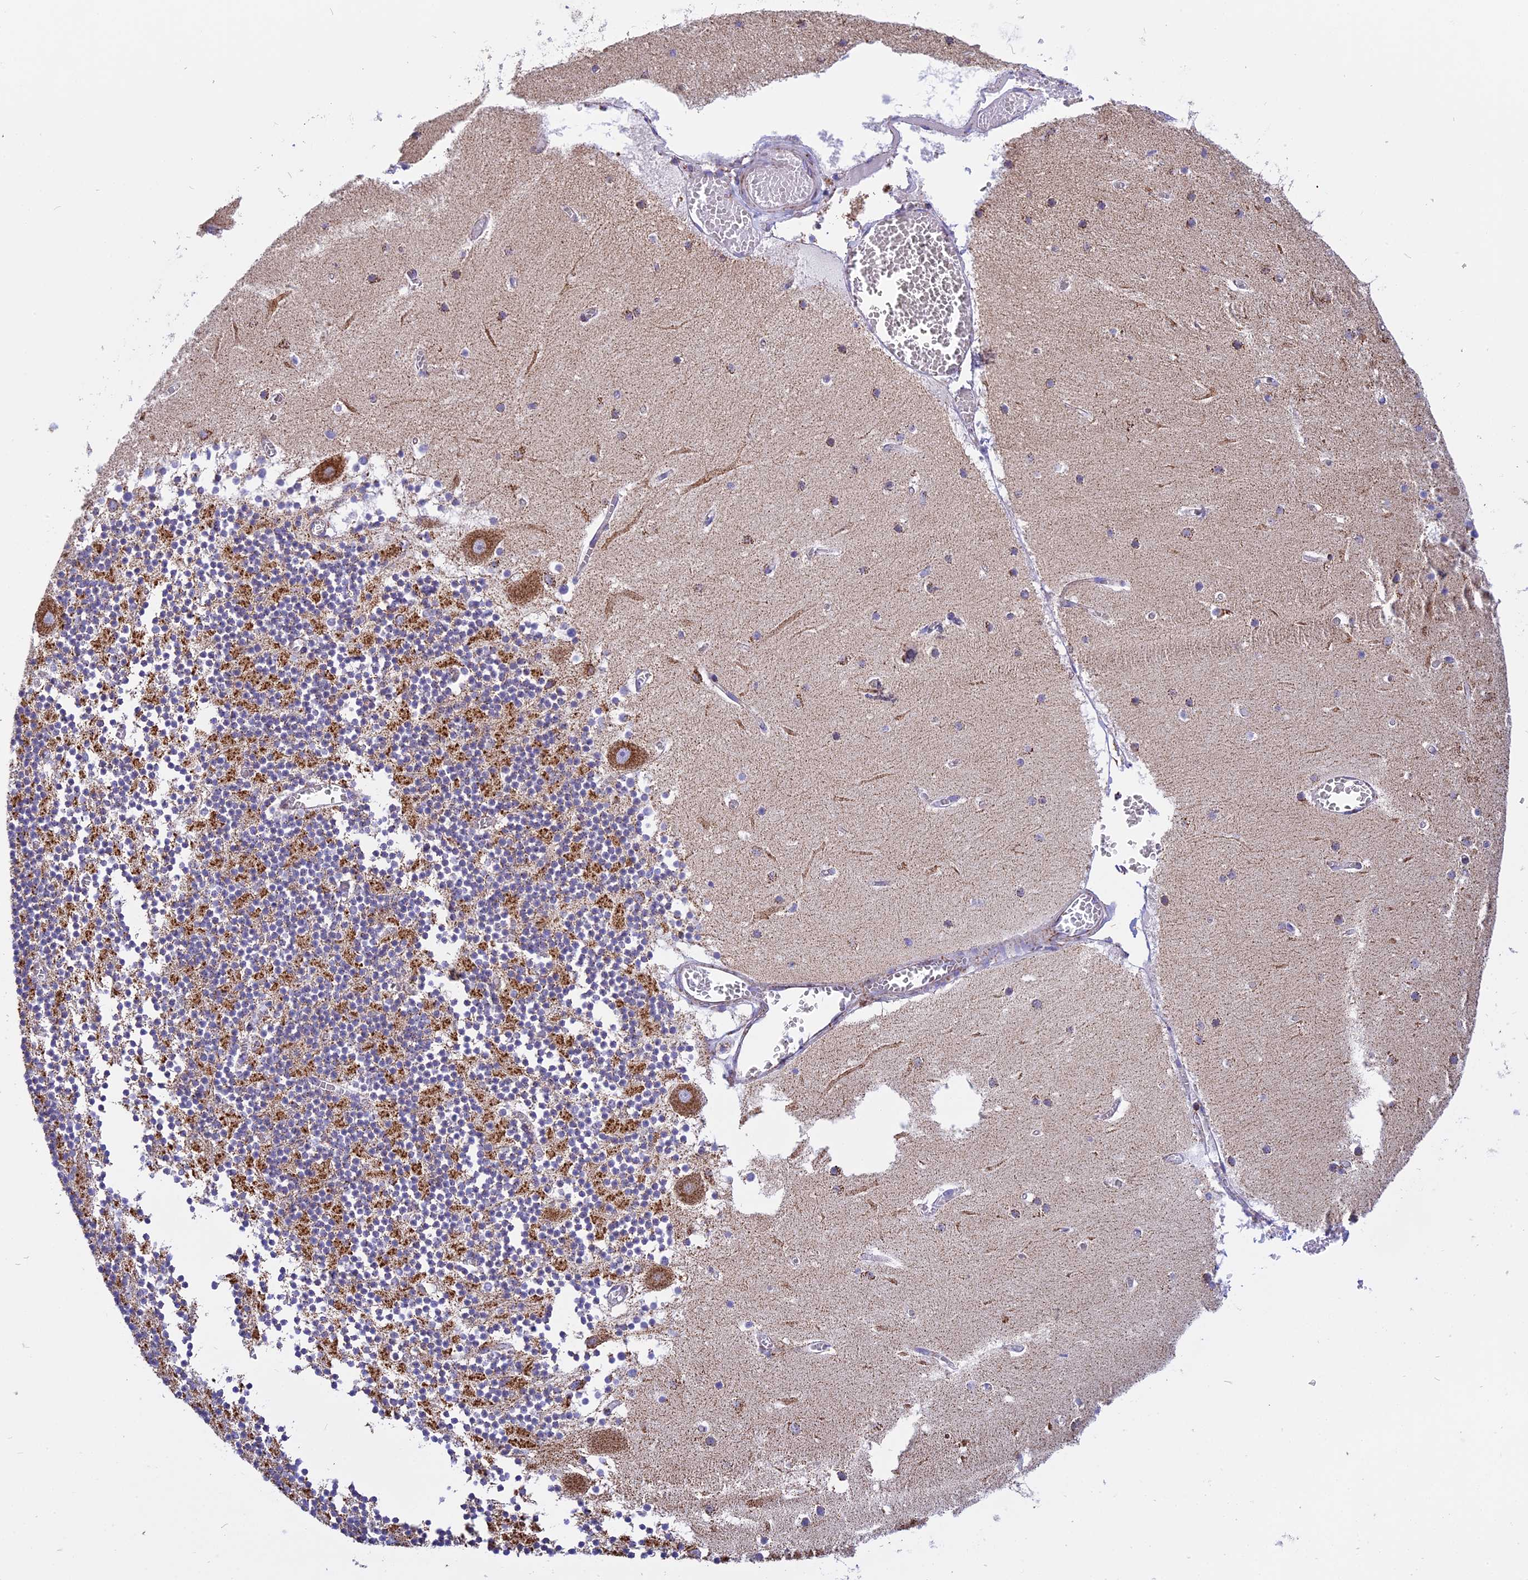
{"staining": {"intensity": "strong", "quantity": ">75%", "location": "cytoplasmic/membranous"}, "tissue": "cerebellum", "cell_type": "Cells in granular layer", "image_type": "normal", "snomed": [{"axis": "morphology", "description": "Normal tissue, NOS"}, {"axis": "topography", "description": "Cerebellum"}], "caption": "Benign cerebellum exhibits strong cytoplasmic/membranous staining in approximately >75% of cells in granular layer, visualized by immunohistochemistry. (Brightfield microscopy of DAB IHC at high magnification).", "gene": "KCNG1", "patient": {"sex": "female", "age": 28}}